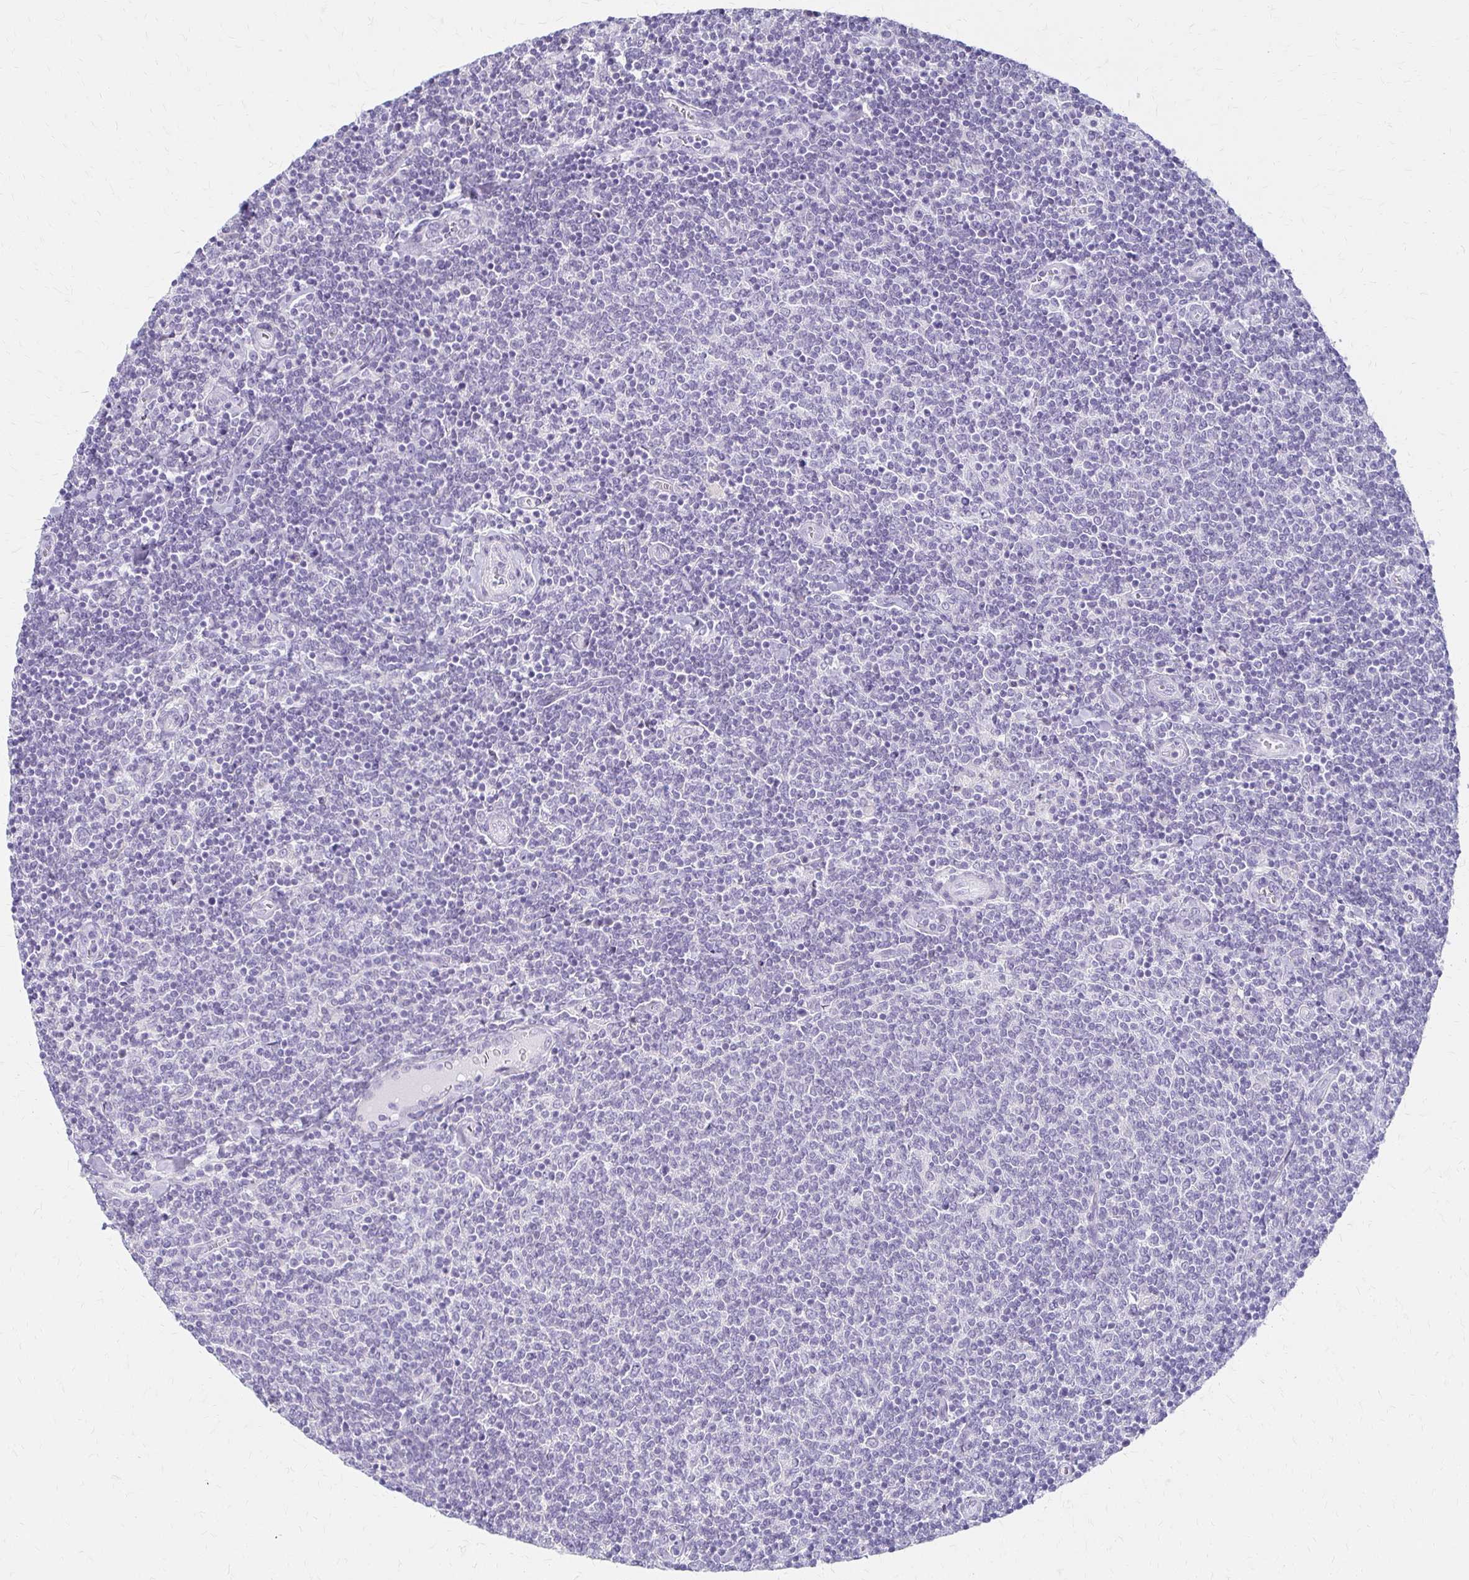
{"staining": {"intensity": "negative", "quantity": "none", "location": "none"}, "tissue": "lymphoma", "cell_type": "Tumor cells", "image_type": "cancer", "snomed": [{"axis": "morphology", "description": "Malignant lymphoma, non-Hodgkin's type, Low grade"}, {"axis": "topography", "description": "Lymph node"}], "caption": "IHC micrograph of human low-grade malignant lymphoma, non-Hodgkin's type stained for a protein (brown), which demonstrates no positivity in tumor cells. The staining is performed using DAB brown chromogen with nuclei counter-stained in using hematoxylin.", "gene": "IVL", "patient": {"sex": "male", "age": 52}}